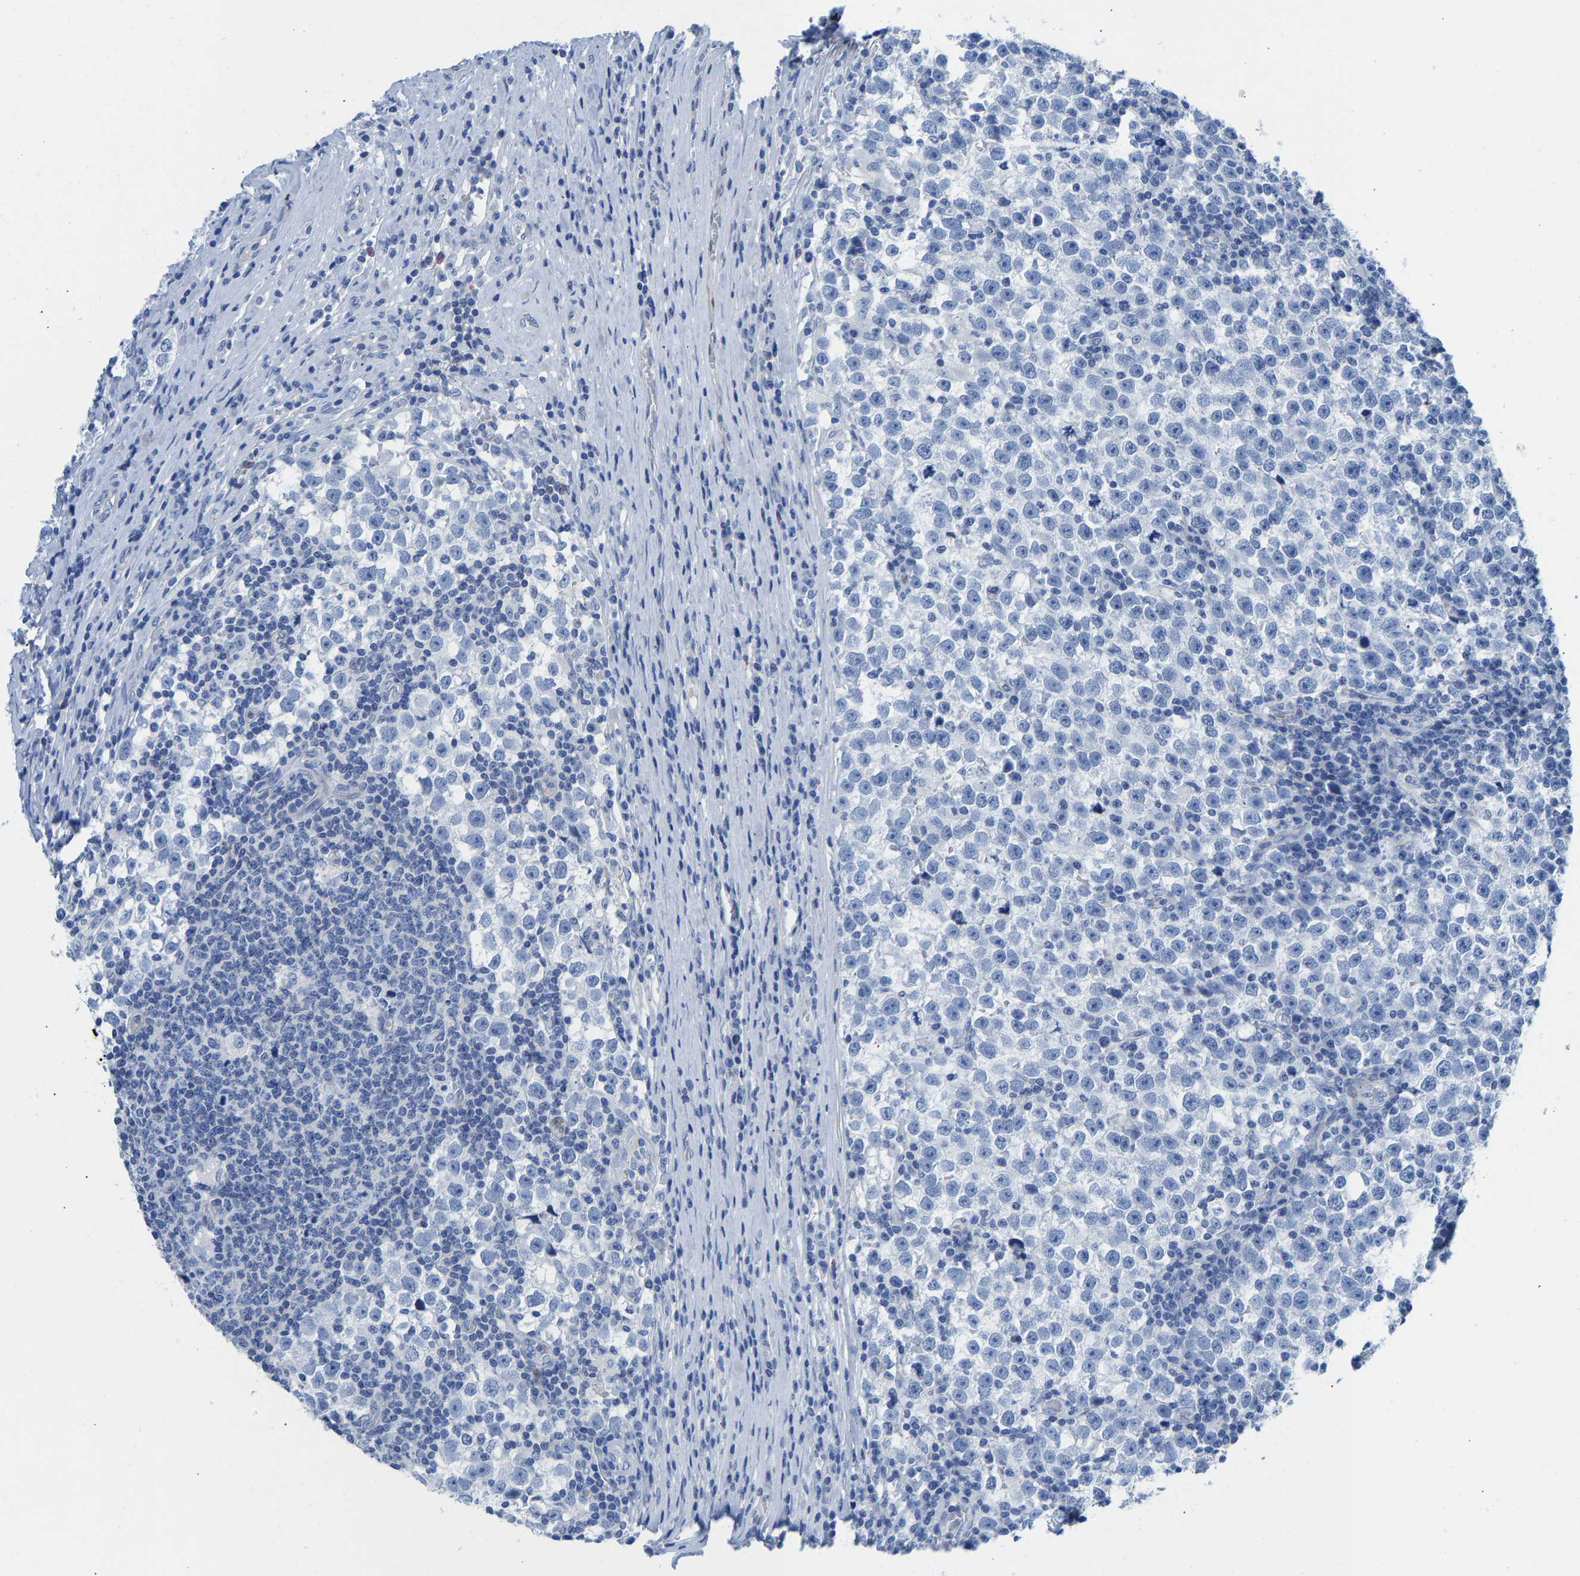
{"staining": {"intensity": "negative", "quantity": "none", "location": "none"}, "tissue": "testis cancer", "cell_type": "Tumor cells", "image_type": "cancer", "snomed": [{"axis": "morphology", "description": "Normal tissue, NOS"}, {"axis": "morphology", "description": "Seminoma, NOS"}, {"axis": "topography", "description": "Testis"}], "caption": "IHC micrograph of neoplastic tissue: human testis cancer (seminoma) stained with DAB (3,3'-diaminobenzidine) demonstrates no significant protein positivity in tumor cells.", "gene": "NKAIN3", "patient": {"sex": "male", "age": 43}}